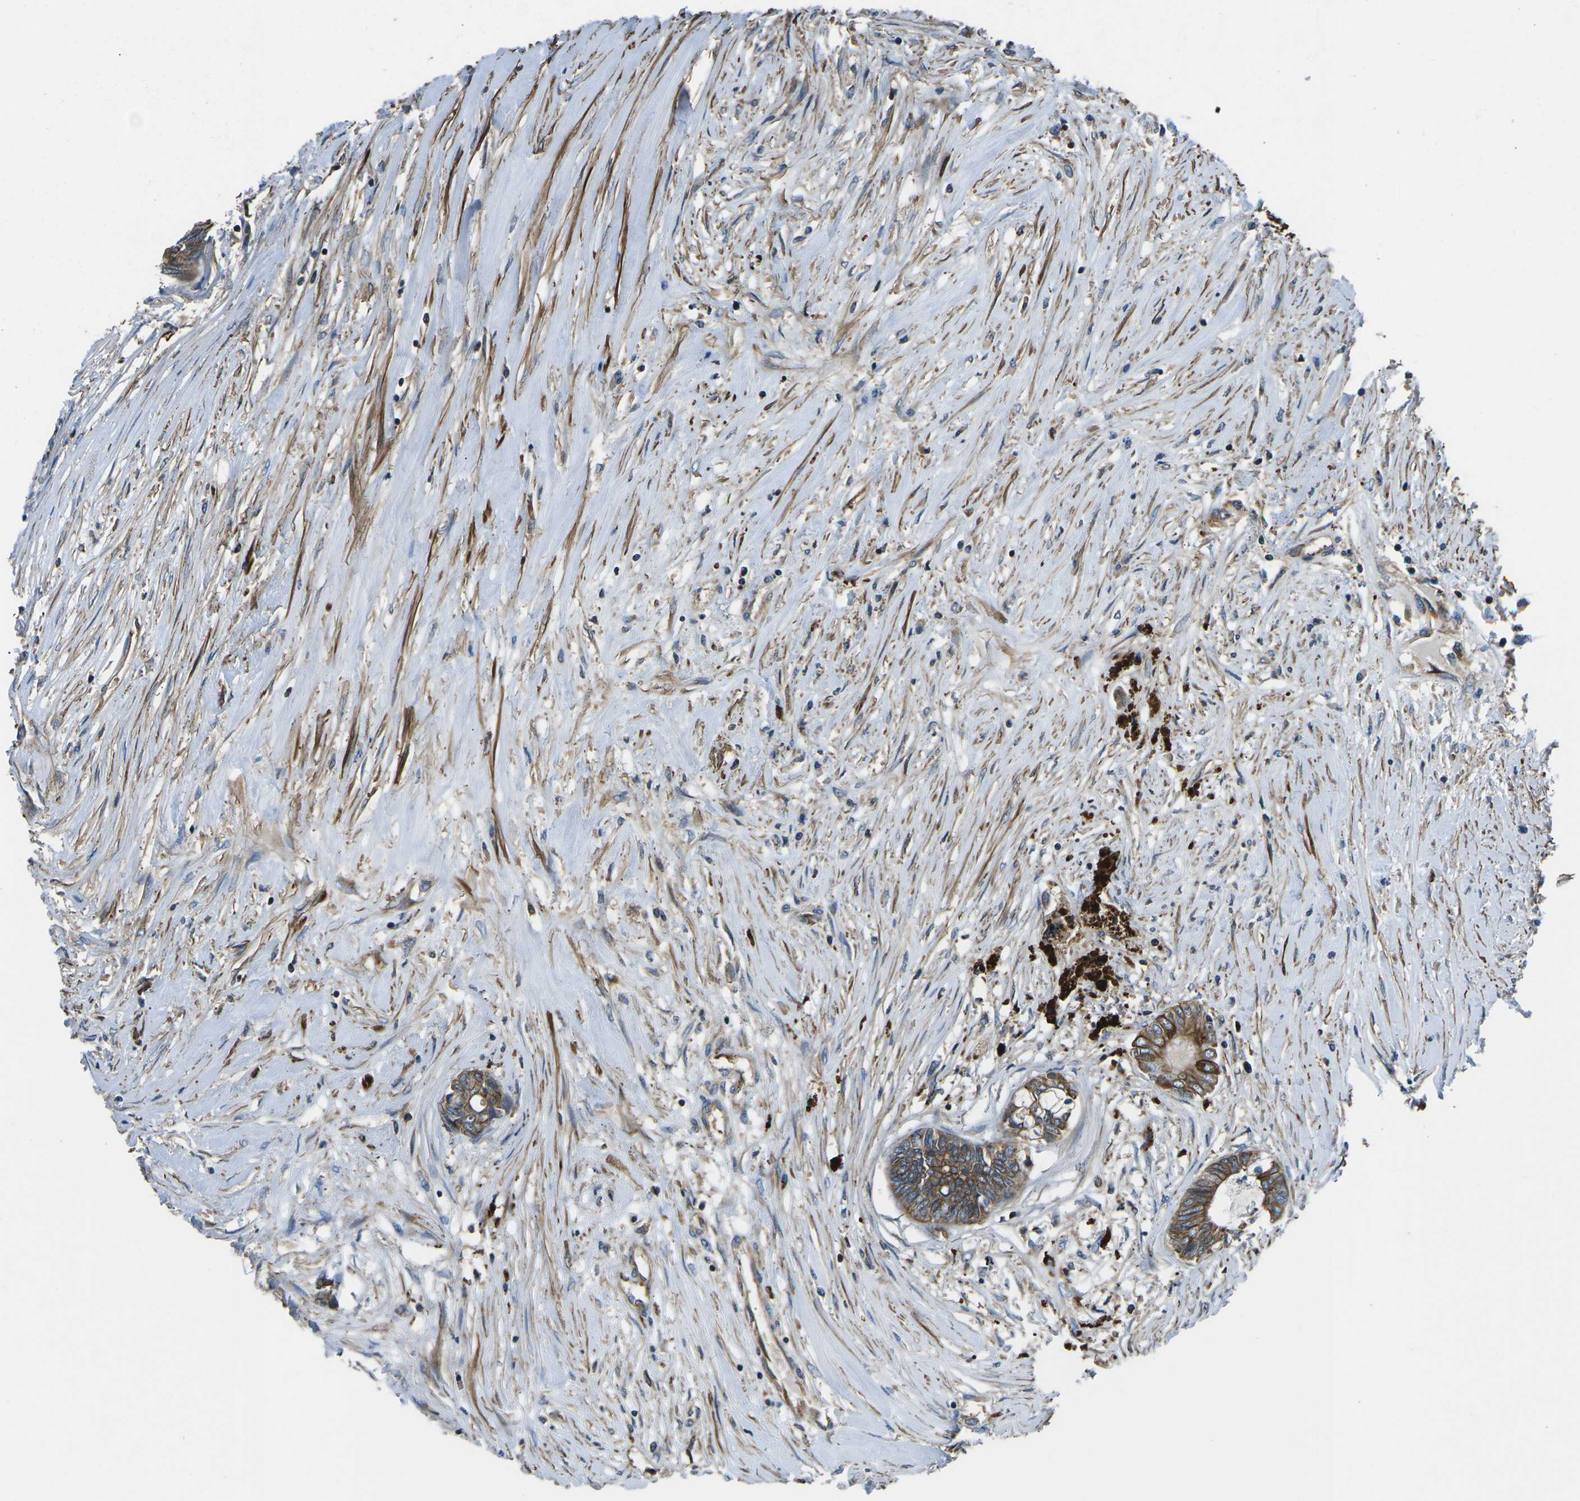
{"staining": {"intensity": "strong", "quantity": ">75%", "location": "cytoplasmic/membranous"}, "tissue": "colorectal cancer", "cell_type": "Tumor cells", "image_type": "cancer", "snomed": [{"axis": "morphology", "description": "Adenocarcinoma, NOS"}, {"axis": "topography", "description": "Rectum"}], "caption": "Strong cytoplasmic/membranous staining is appreciated in about >75% of tumor cells in adenocarcinoma (colorectal).", "gene": "KCNJ15", "patient": {"sex": "male", "age": 63}}